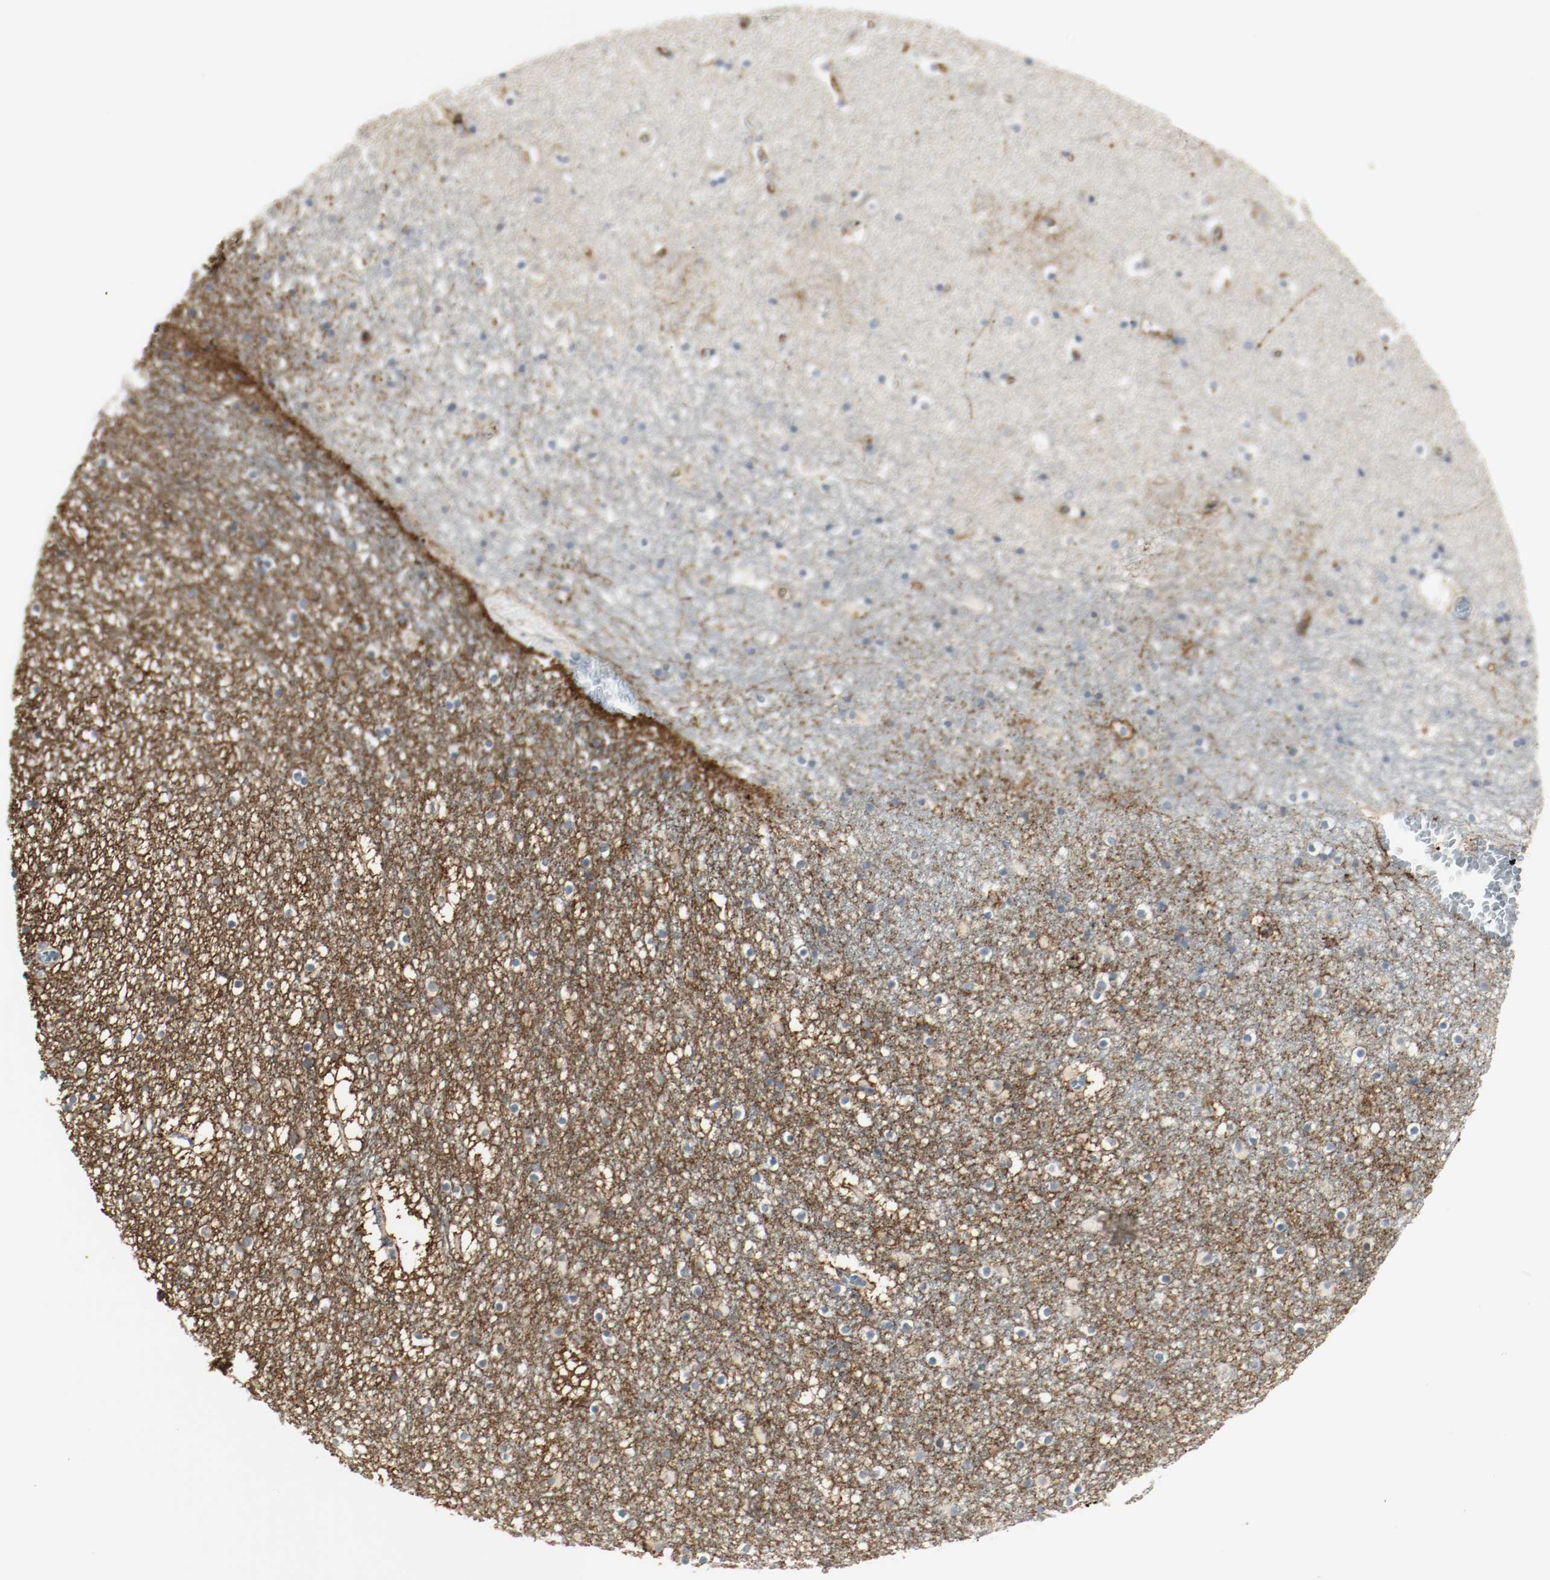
{"staining": {"intensity": "strong", "quantity": "<25%", "location": "cytoplasmic/membranous"}, "tissue": "caudate", "cell_type": "Glial cells", "image_type": "normal", "snomed": [{"axis": "morphology", "description": "Normal tissue, NOS"}, {"axis": "topography", "description": "Lateral ventricle wall"}], "caption": "Immunohistochemistry (IHC) photomicrograph of unremarkable human caudate stained for a protein (brown), which demonstrates medium levels of strong cytoplasmic/membranous staining in about <25% of glial cells.", "gene": "MELTF", "patient": {"sex": "male", "age": 45}}